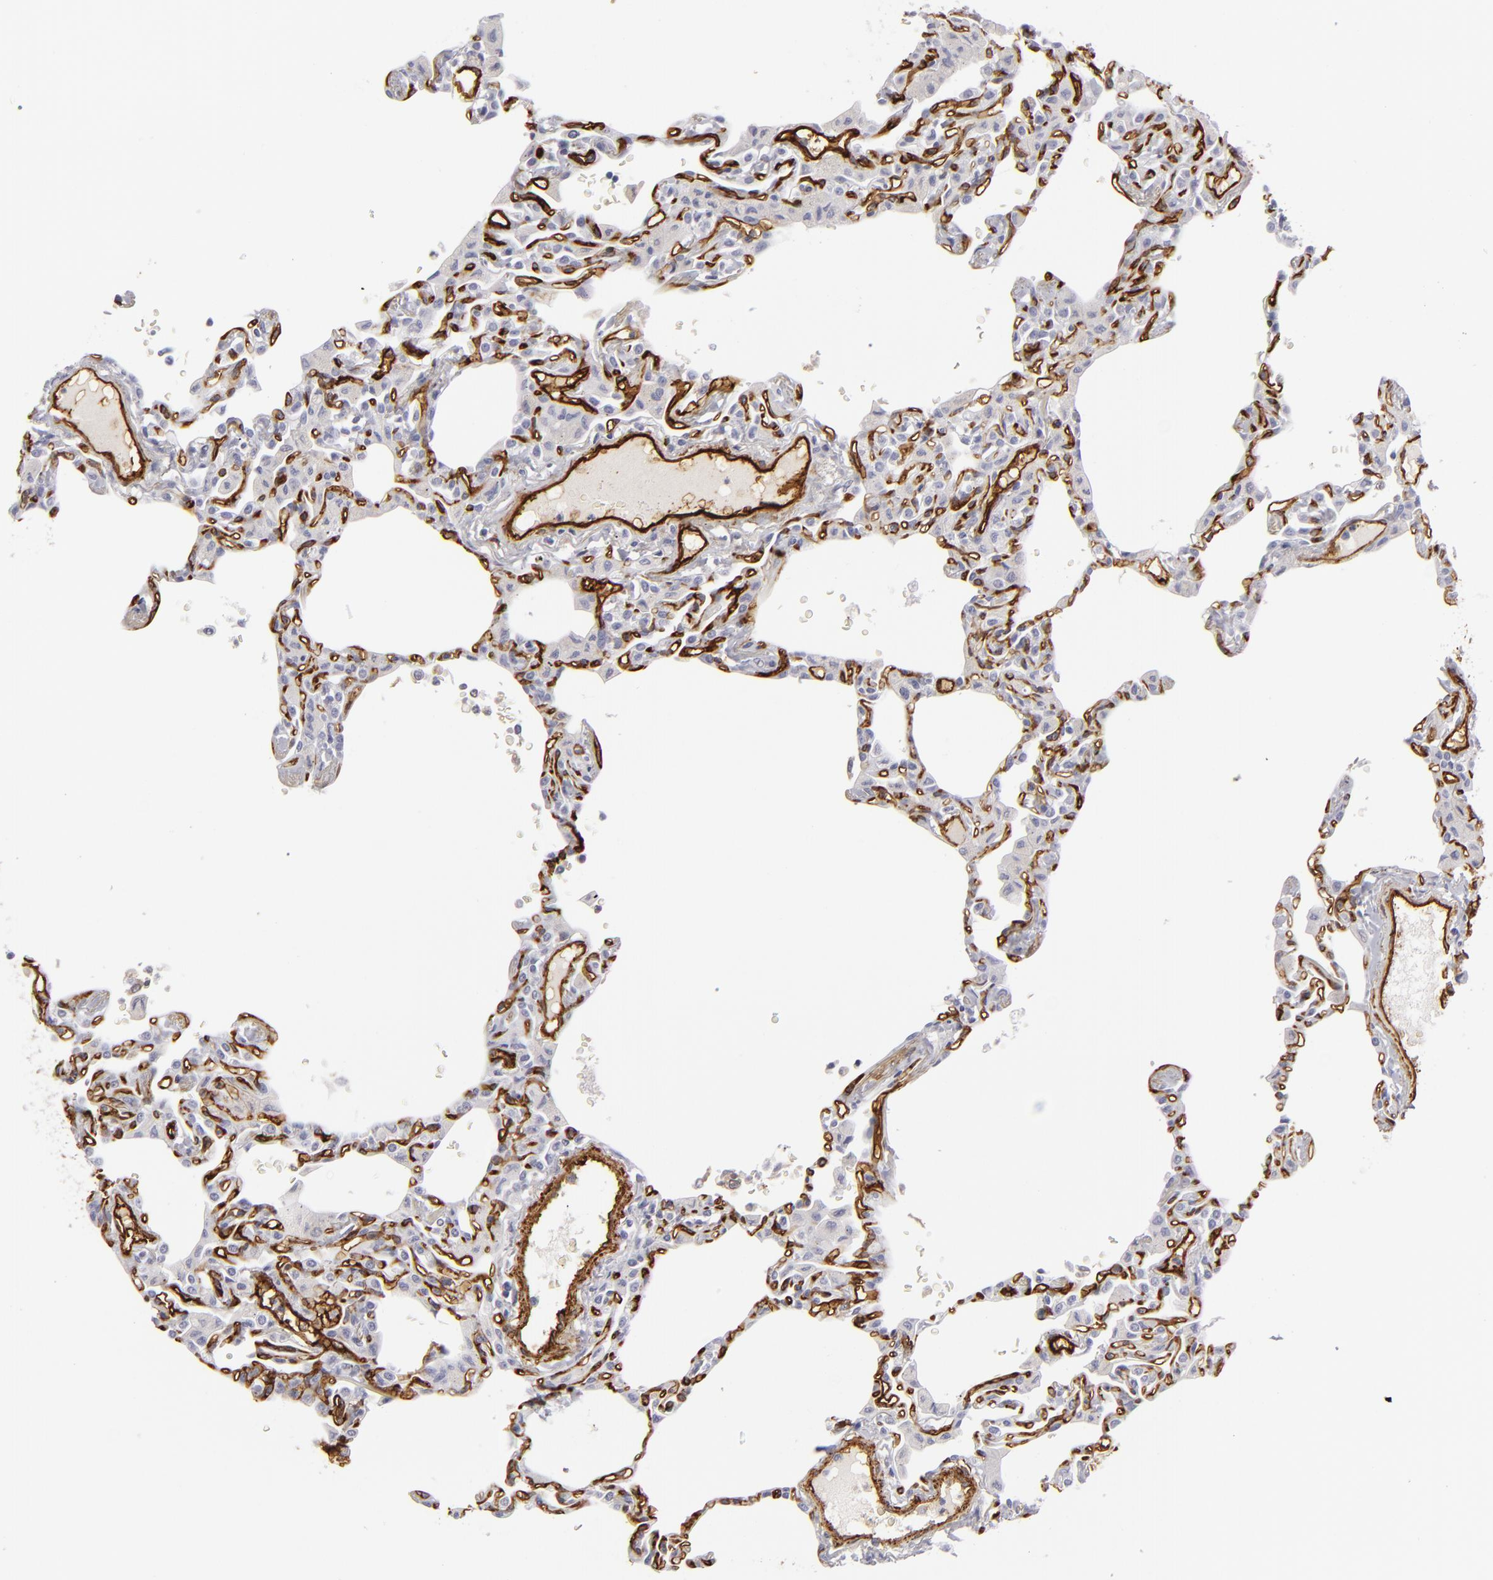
{"staining": {"intensity": "negative", "quantity": "none", "location": "none"}, "tissue": "lung", "cell_type": "Alveolar cells", "image_type": "normal", "snomed": [{"axis": "morphology", "description": "Normal tissue, NOS"}, {"axis": "topography", "description": "Lung"}], "caption": "This is an IHC histopathology image of normal lung. There is no staining in alveolar cells.", "gene": "MCAM", "patient": {"sex": "female", "age": 49}}